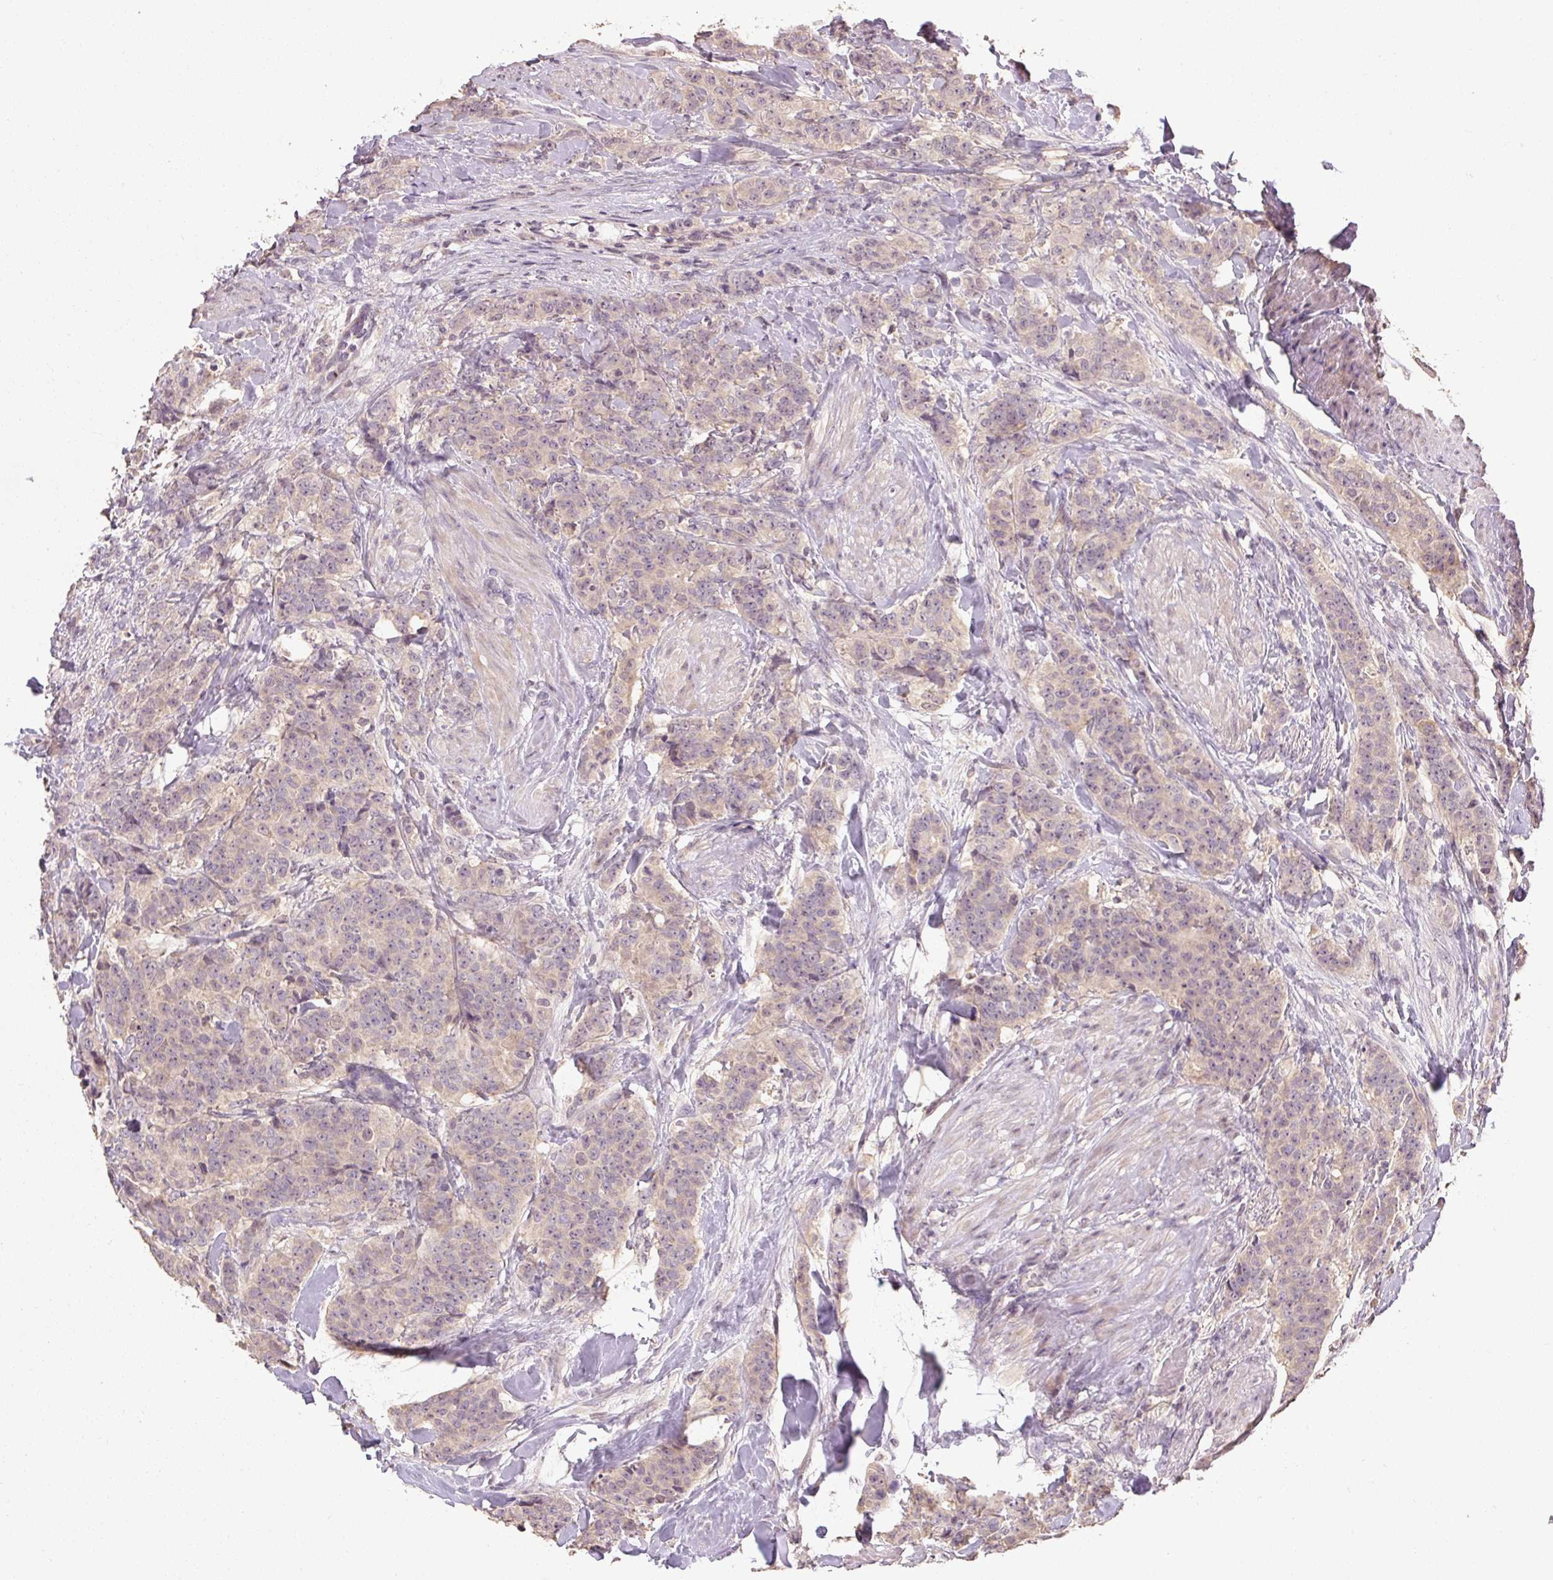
{"staining": {"intensity": "weak", "quantity": "<25%", "location": "nuclear"}, "tissue": "breast cancer", "cell_type": "Tumor cells", "image_type": "cancer", "snomed": [{"axis": "morphology", "description": "Duct carcinoma"}, {"axis": "topography", "description": "Breast"}], "caption": "Protein analysis of breast cancer displays no significant positivity in tumor cells. (Brightfield microscopy of DAB immunohistochemistry (IHC) at high magnification).", "gene": "CFAP65", "patient": {"sex": "female", "age": 40}}